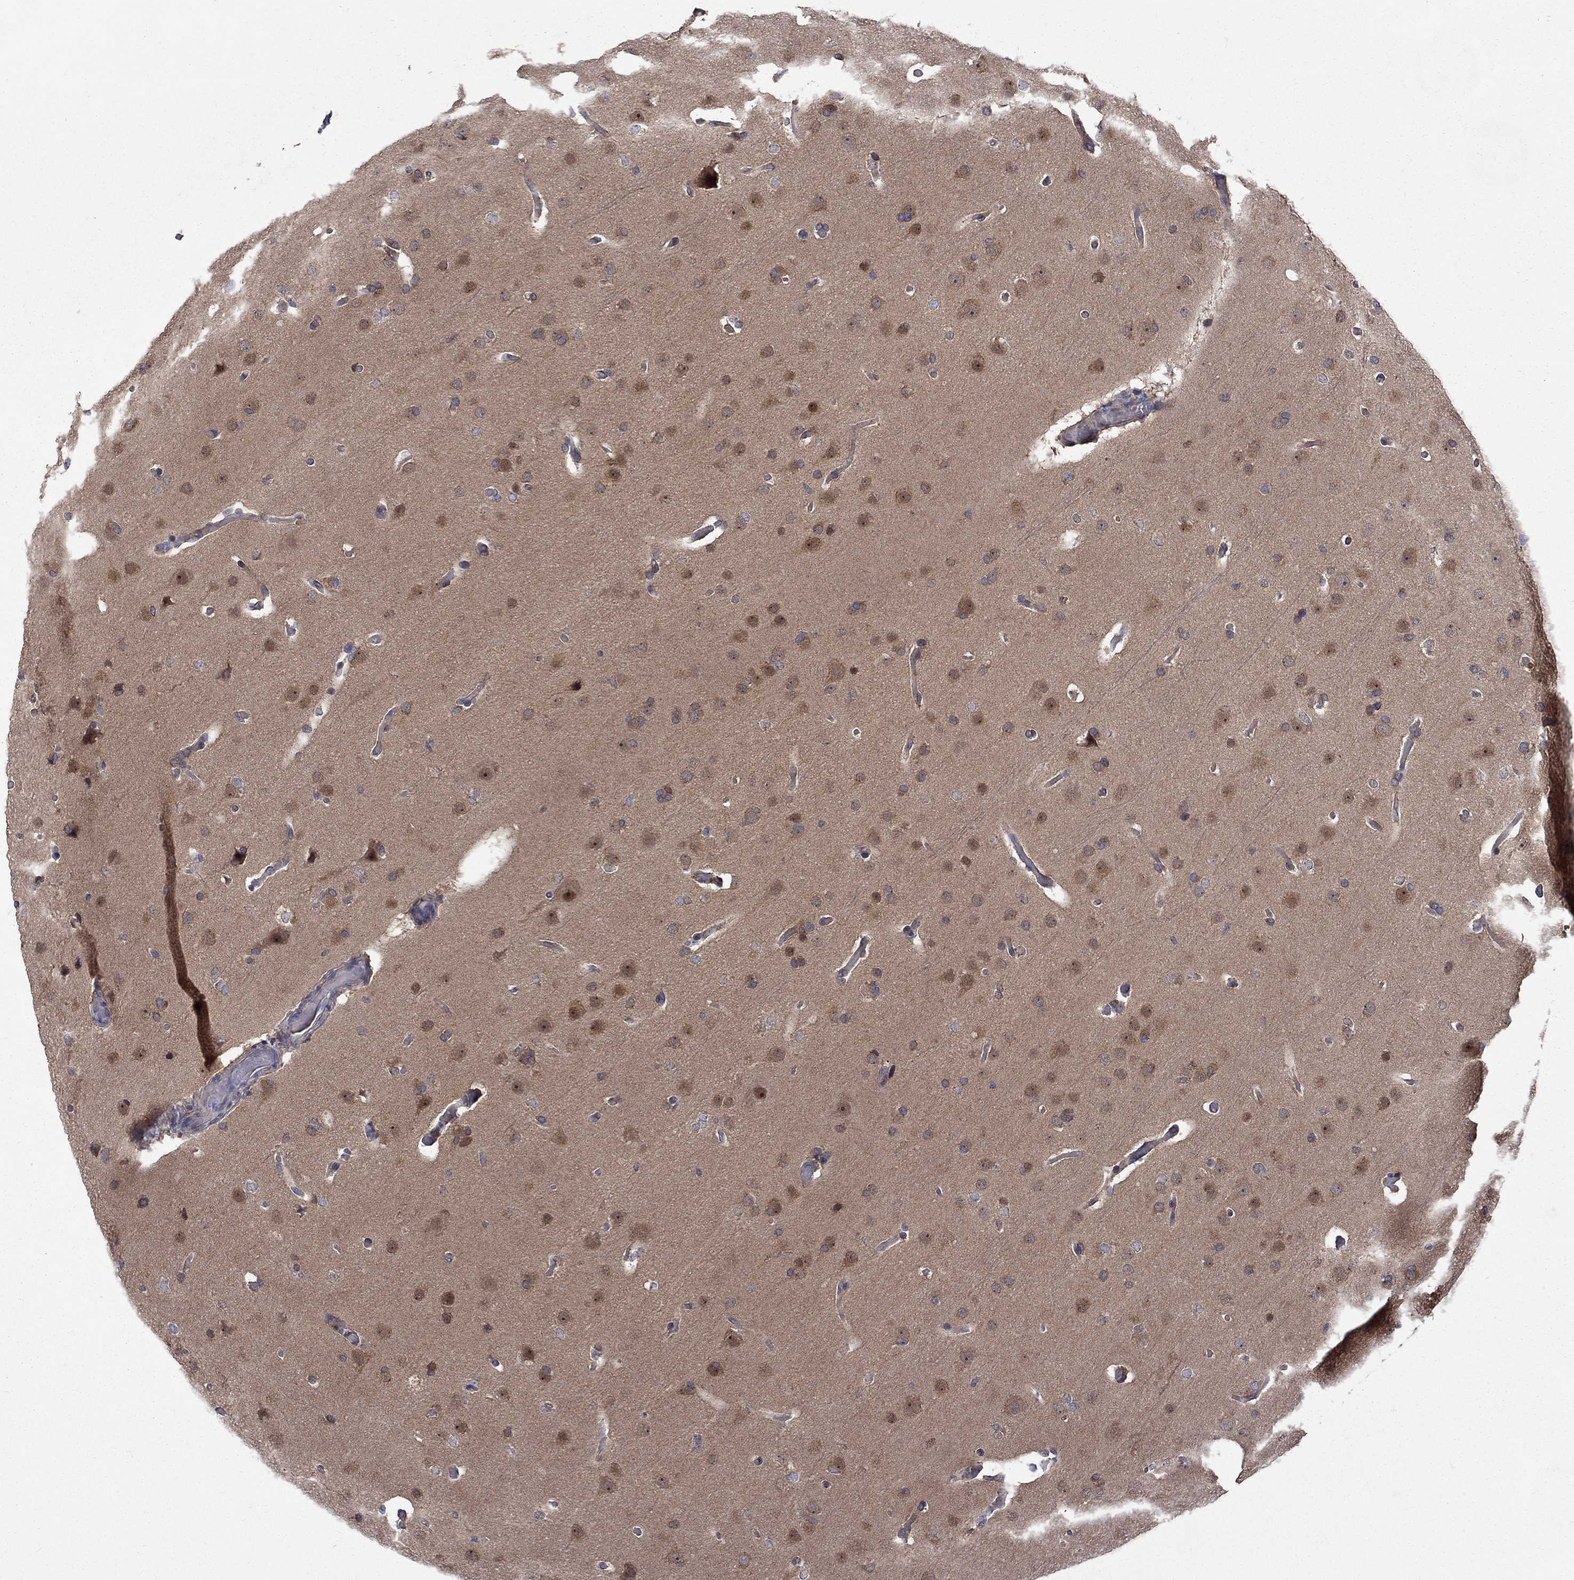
{"staining": {"intensity": "moderate", "quantity": "<25%", "location": "cytoplasmic/membranous"}, "tissue": "glioma", "cell_type": "Tumor cells", "image_type": "cancer", "snomed": [{"axis": "morphology", "description": "Glioma, malignant, Low grade"}, {"axis": "topography", "description": "Brain"}], "caption": "Brown immunohistochemical staining in human glioma displays moderate cytoplasmic/membranous staining in approximately <25% of tumor cells.", "gene": "SH2B1", "patient": {"sex": "male", "age": 41}}